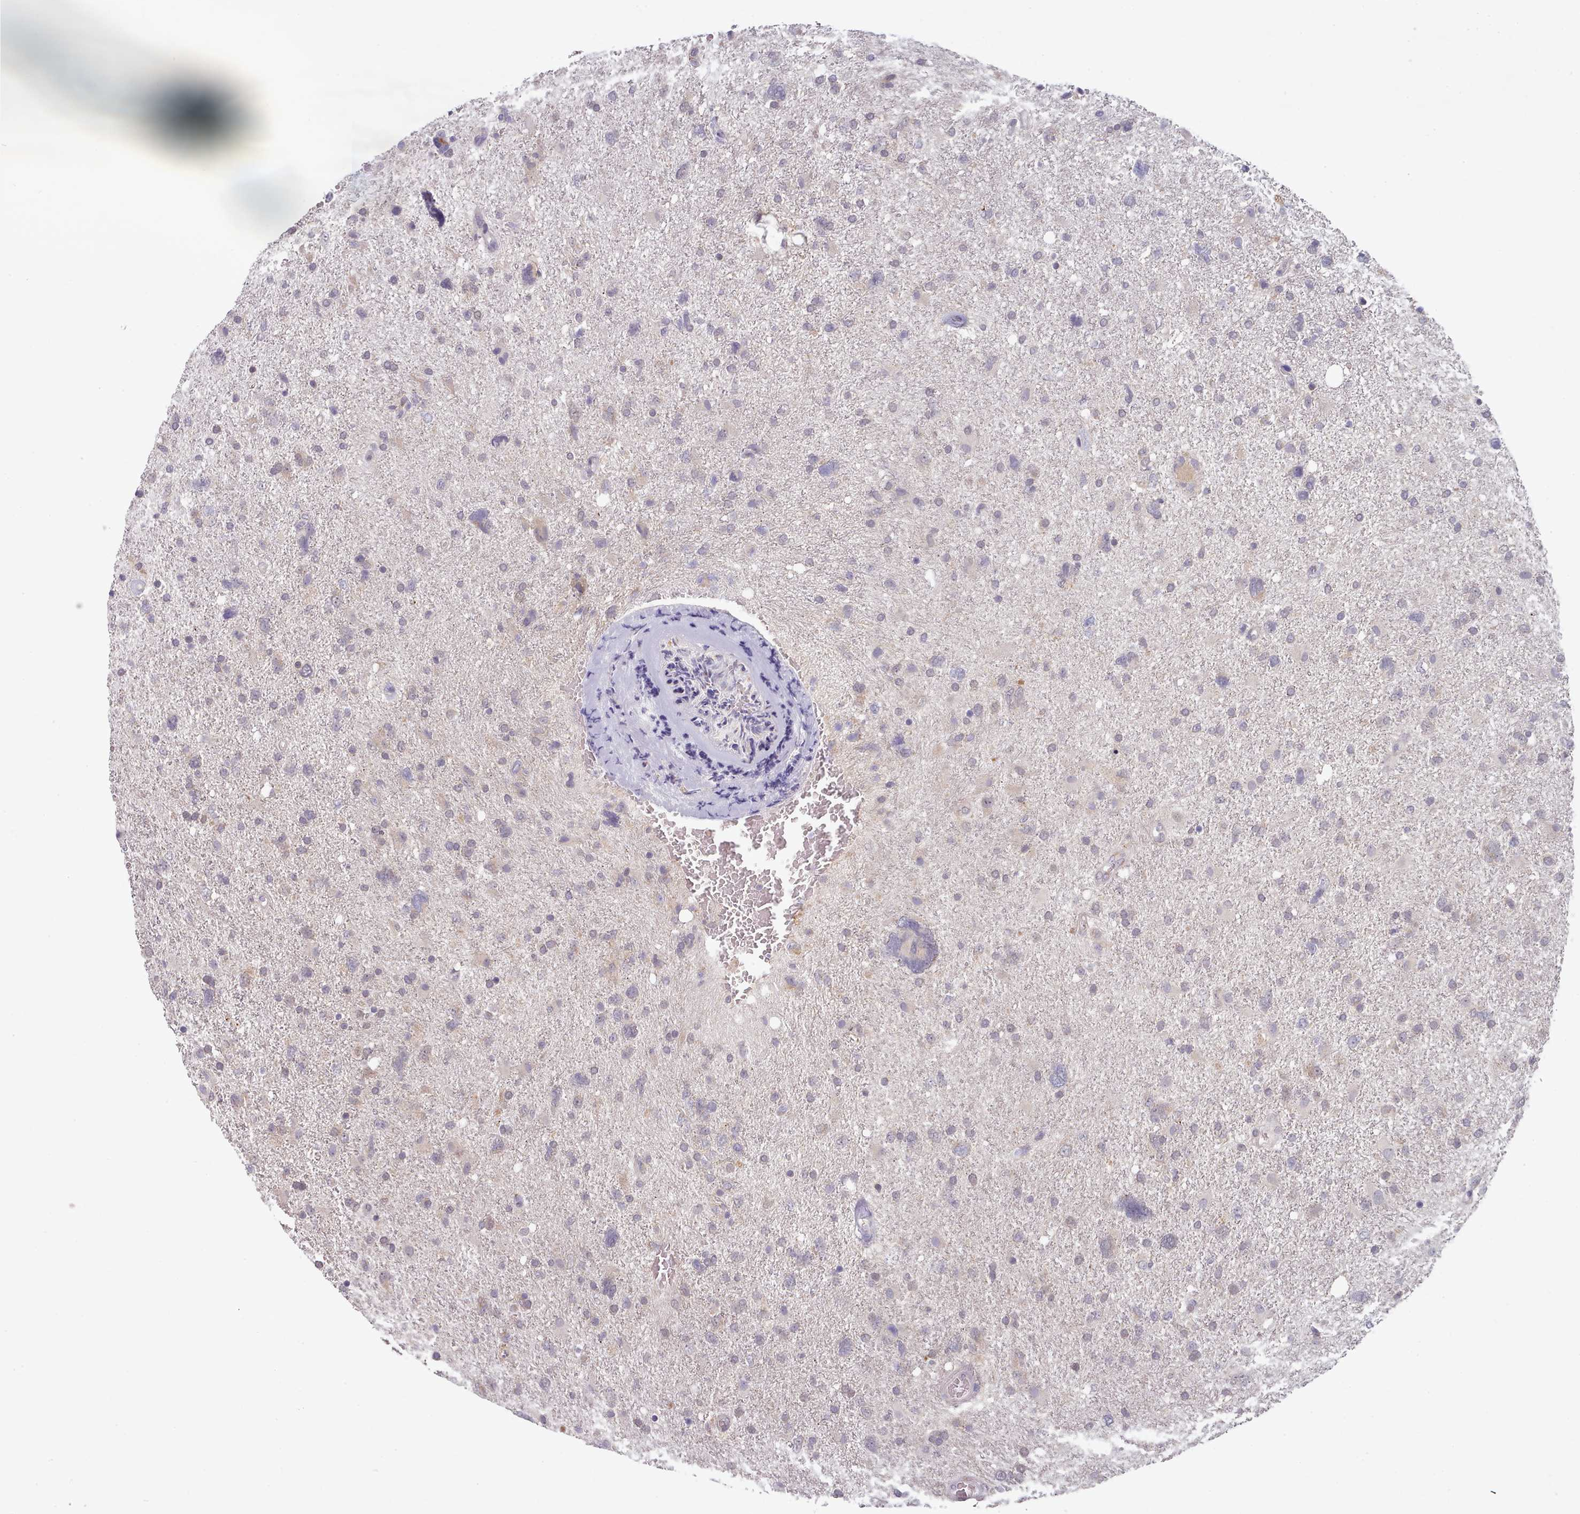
{"staining": {"intensity": "negative", "quantity": "none", "location": "none"}, "tissue": "glioma", "cell_type": "Tumor cells", "image_type": "cancer", "snomed": [{"axis": "morphology", "description": "Glioma, malignant, High grade"}, {"axis": "topography", "description": "Brain"}], "caption": "IHC micrograph of neoplastic tissue: malignant glioma (high-grade) stained with DAB displays no significant protein staining in tumor cells.", "gene": "CLNS1A", "patient": {"sex": "male", "age": 61}}